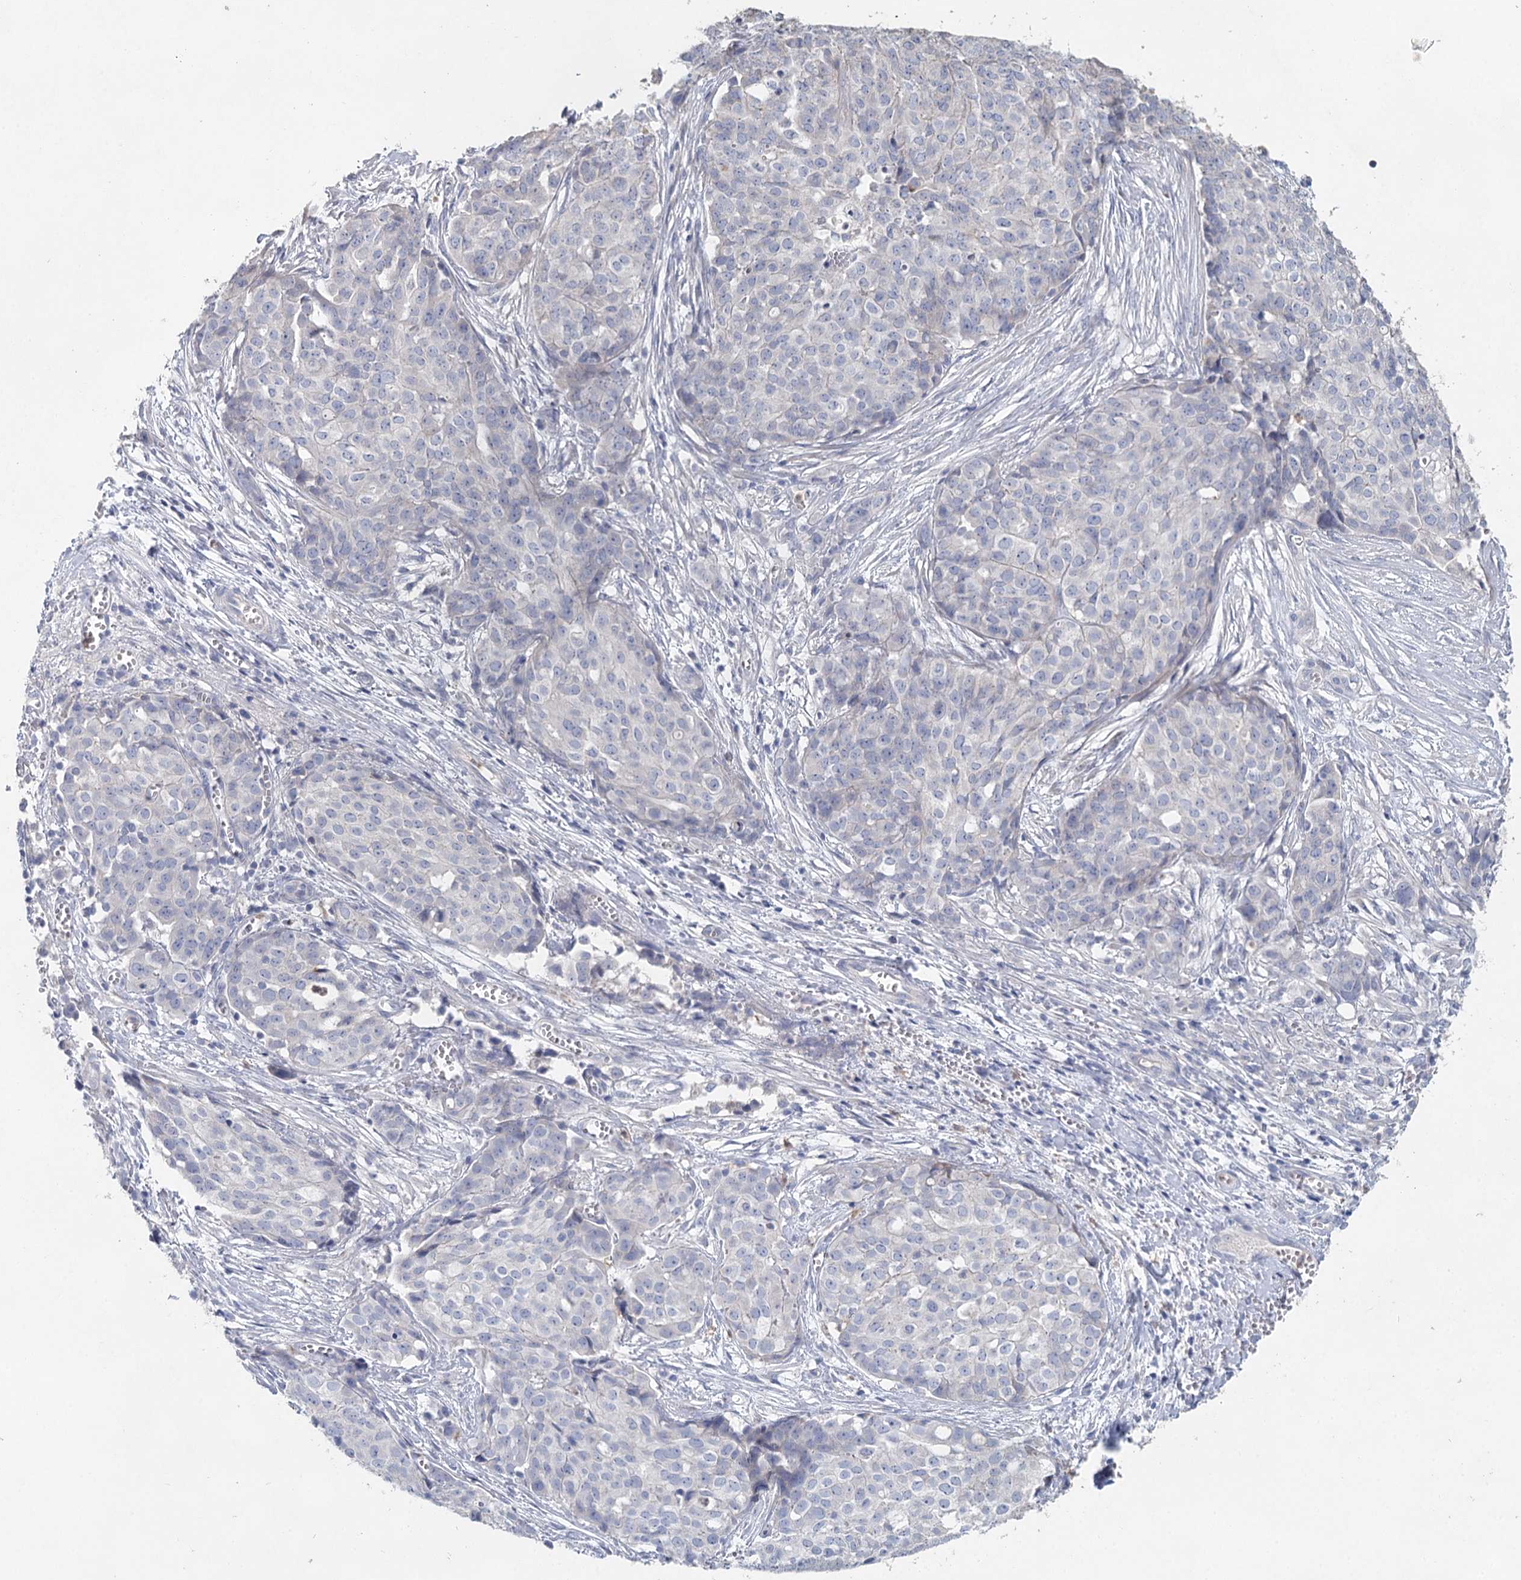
{"staining": {"intensity": "negative", "quantity": "none", "location": "none"}, "tissue": "ovarian cancer", "cell_type": "Tumor cells", "image_type": "cancer", "snomed": [{"axis": "morphology", "description": "Cystadenocarcinoma, serous, NOS"}, {"axis": "topography", "description": "Soft tissue"}, {"axis": "topography", "description": "Ovary"}], "caption": "This histopathology image is of serous cystadenocarcinoma (ovarian) stained with IHC to label a protein in brown with the nuclei are counter-stained blue. There is no positivity in tumor cells.", "gene": "MYL6B", "patient": {"sex": "female", "age": 57}}